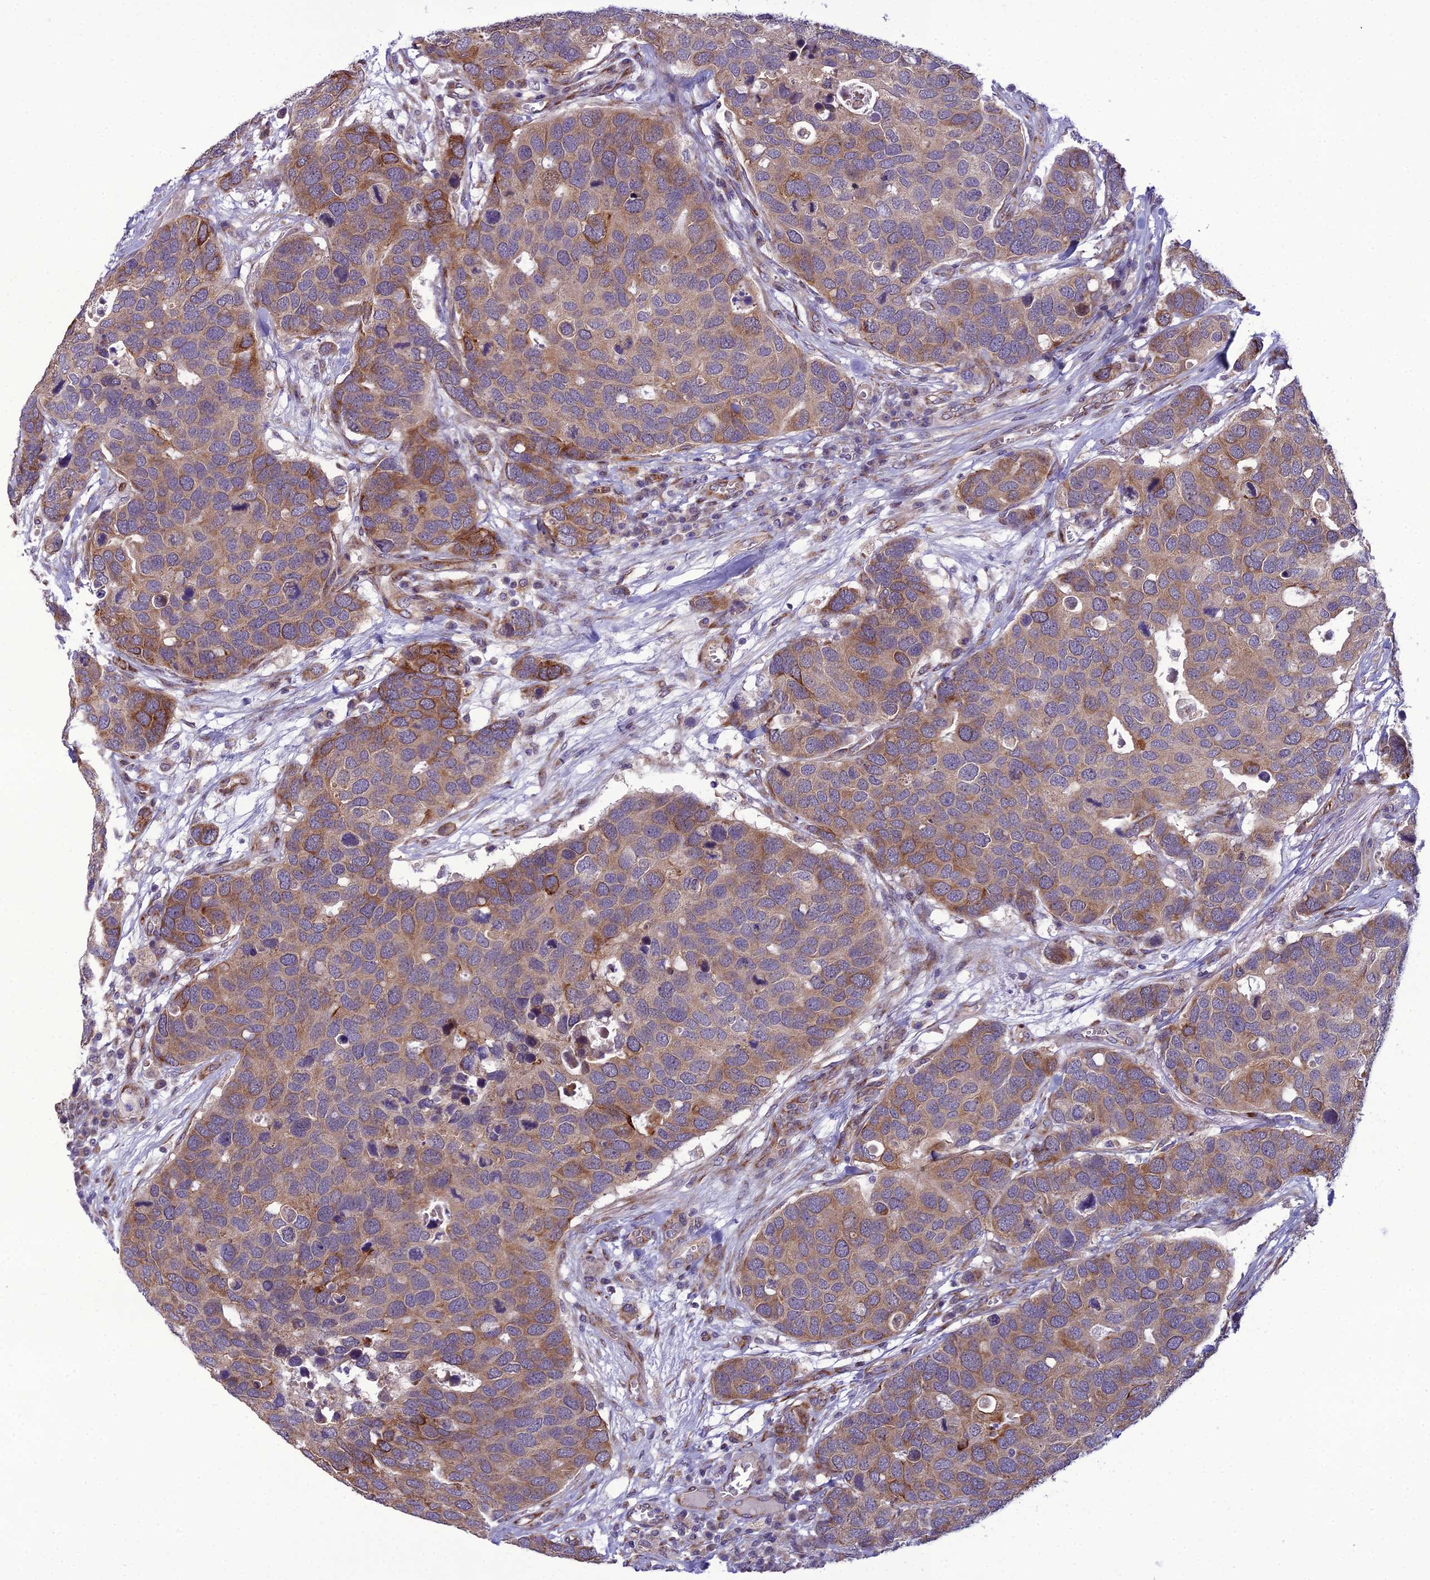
{"staining": {"intensity": "moderate", "quantity": "25%-75%", "location": "cytoplasmic/membranous"}, "tissue": "breast cancer", "cell_type": "Tumor cells", "image_type": "cancer", "snomed": [{"axis": "morphology", "description": "Duct carcinoma"}, {"axis": "topography", "description": "Breast"}], "caption": "IHC of breast cancer shows medium levels of moderate cytoplasmic/membranous expression in about 25%-75% of tumor cells. (Brightfield microscopy of DAB IHC at high magnification).", "gene": "NODAL", "patient": {"sex": "female", "age": 83}}